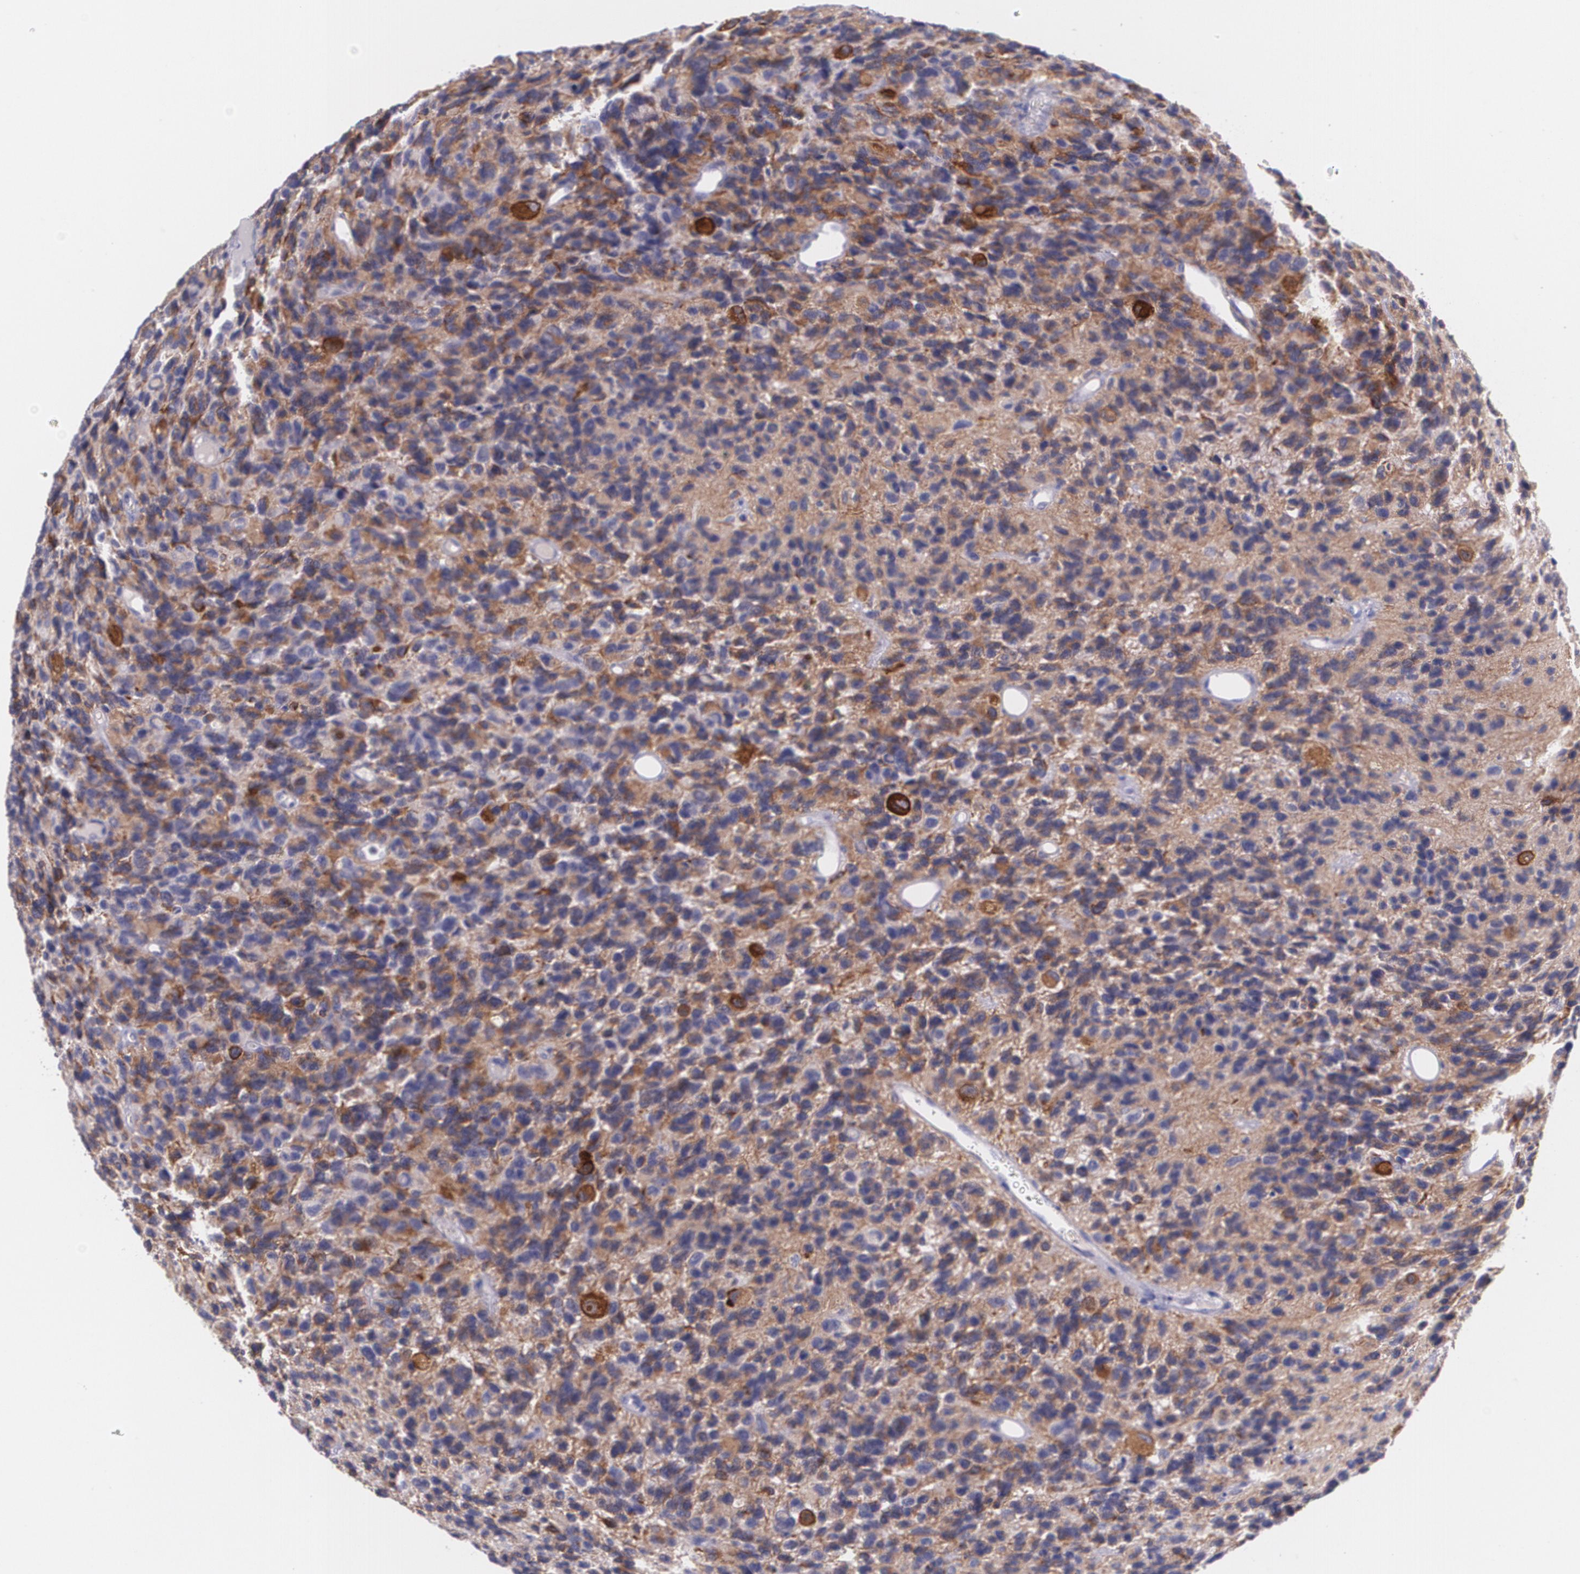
{"staining": {"intensity": "moderate", "quantity": ">75%", "location": "cytoplasmic/membranous"}, "tissue": "glioma", "cell_type": "Tumor cells", "image_type": "cancer", "snomed": [{"axis": "morphology", "description": "Glioma, malignant, High grade"}, {"axis": "topography", "description": "Brain"}], "caption": "DAB (3,3'-diaminobenzidine) immunohistochemical staining of human glioma exhibits moderate cytoplasmic/membranous protein staining in about >75% of tumor cells.", "gene": "RTN1", "patient": {"sex": "male", "age": 77}}